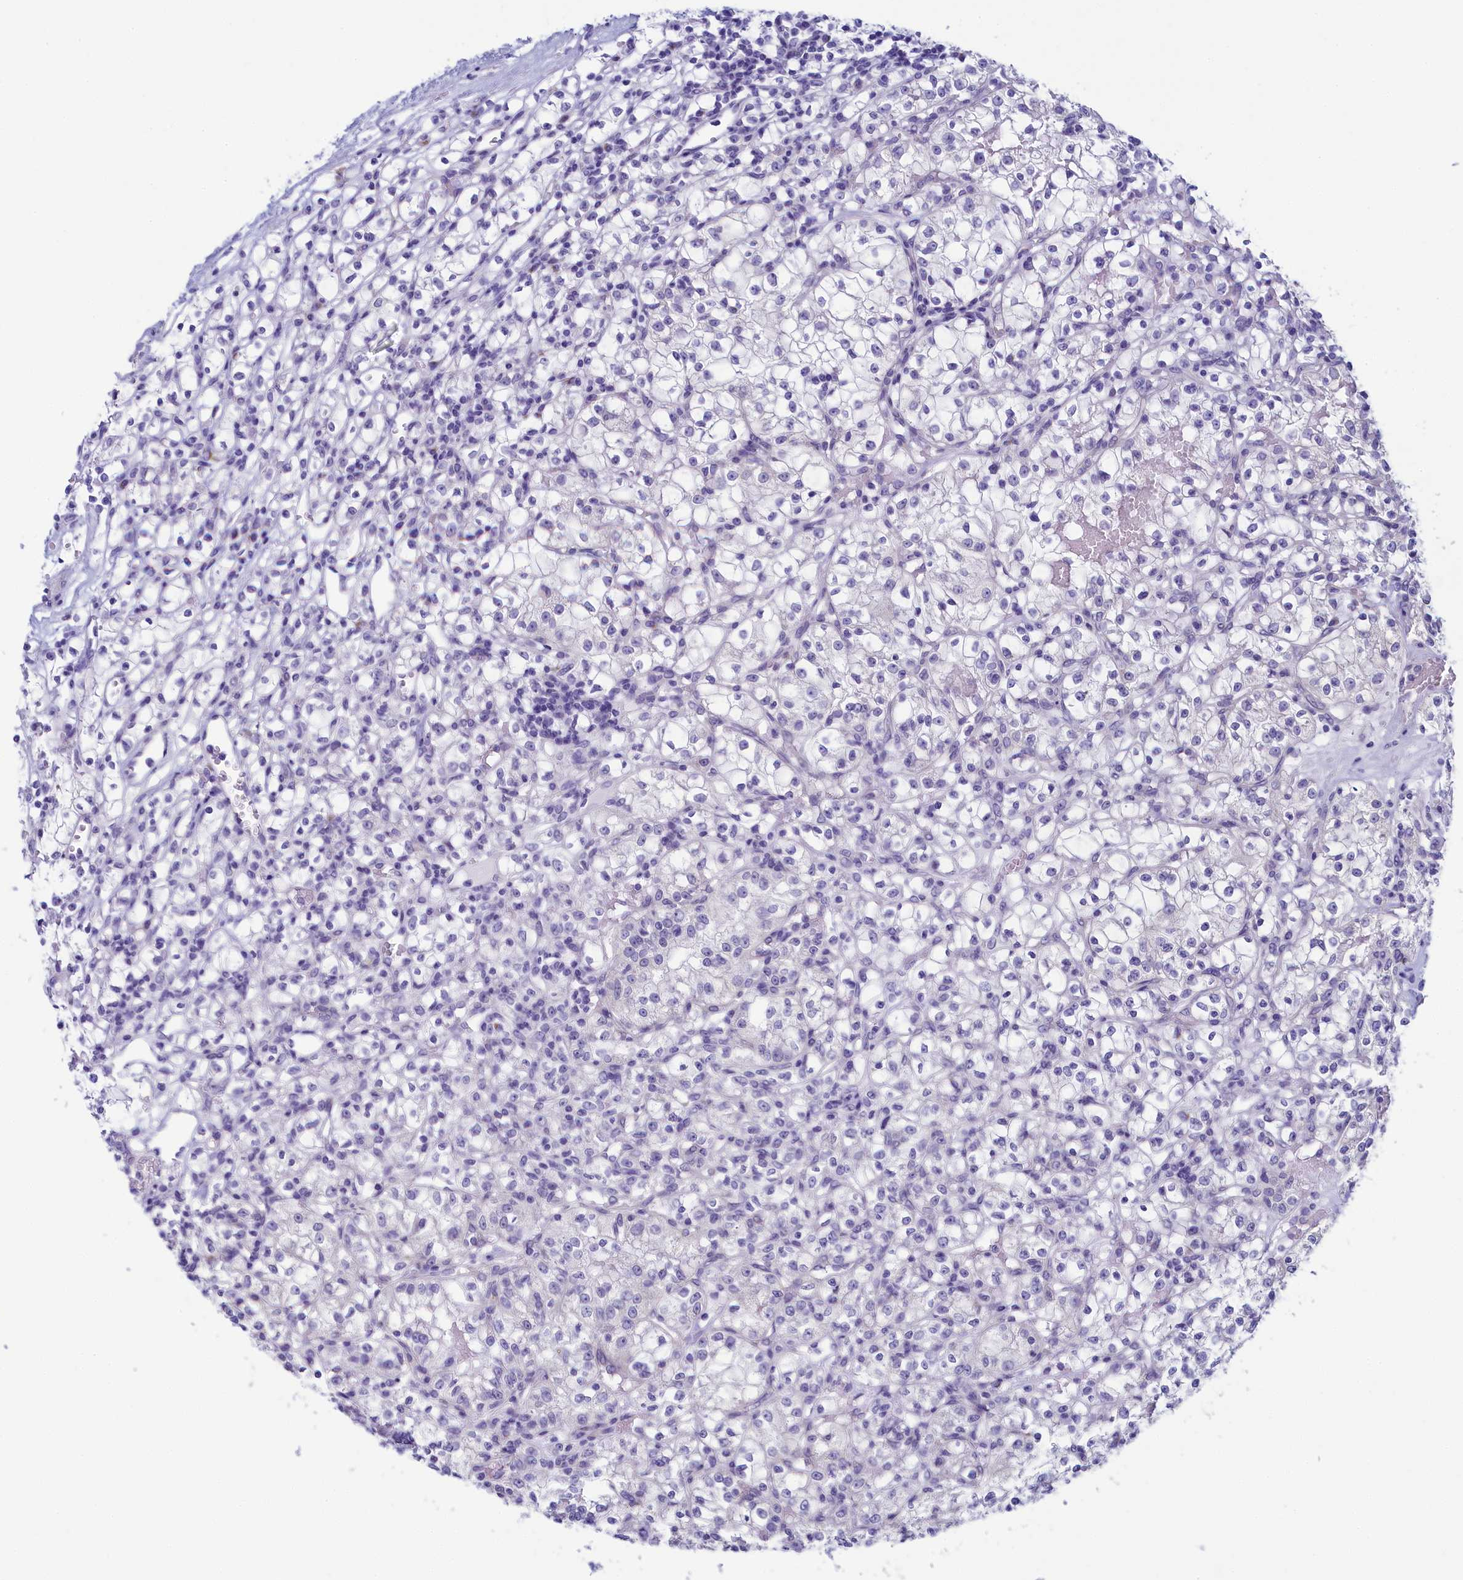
{"staining": {"intensity": "negative", "quantity": "none", "location": "none"}, "tissue": "renal cancer", "cell_type": "Tumor cells", "image_type": "cancer", "snomed": [{"axis": "morphology", "description": "Adenocarcinoma, NOS"}, {"axis": "topography", "description": "Kidney"}], "caption": "Immunohistochemical staining of renal cancer (adenocarcinoma) reveals no significant expression in tumor cells.", "gene": "SKA3", "patient": {"sex": "female", "age": 59}}